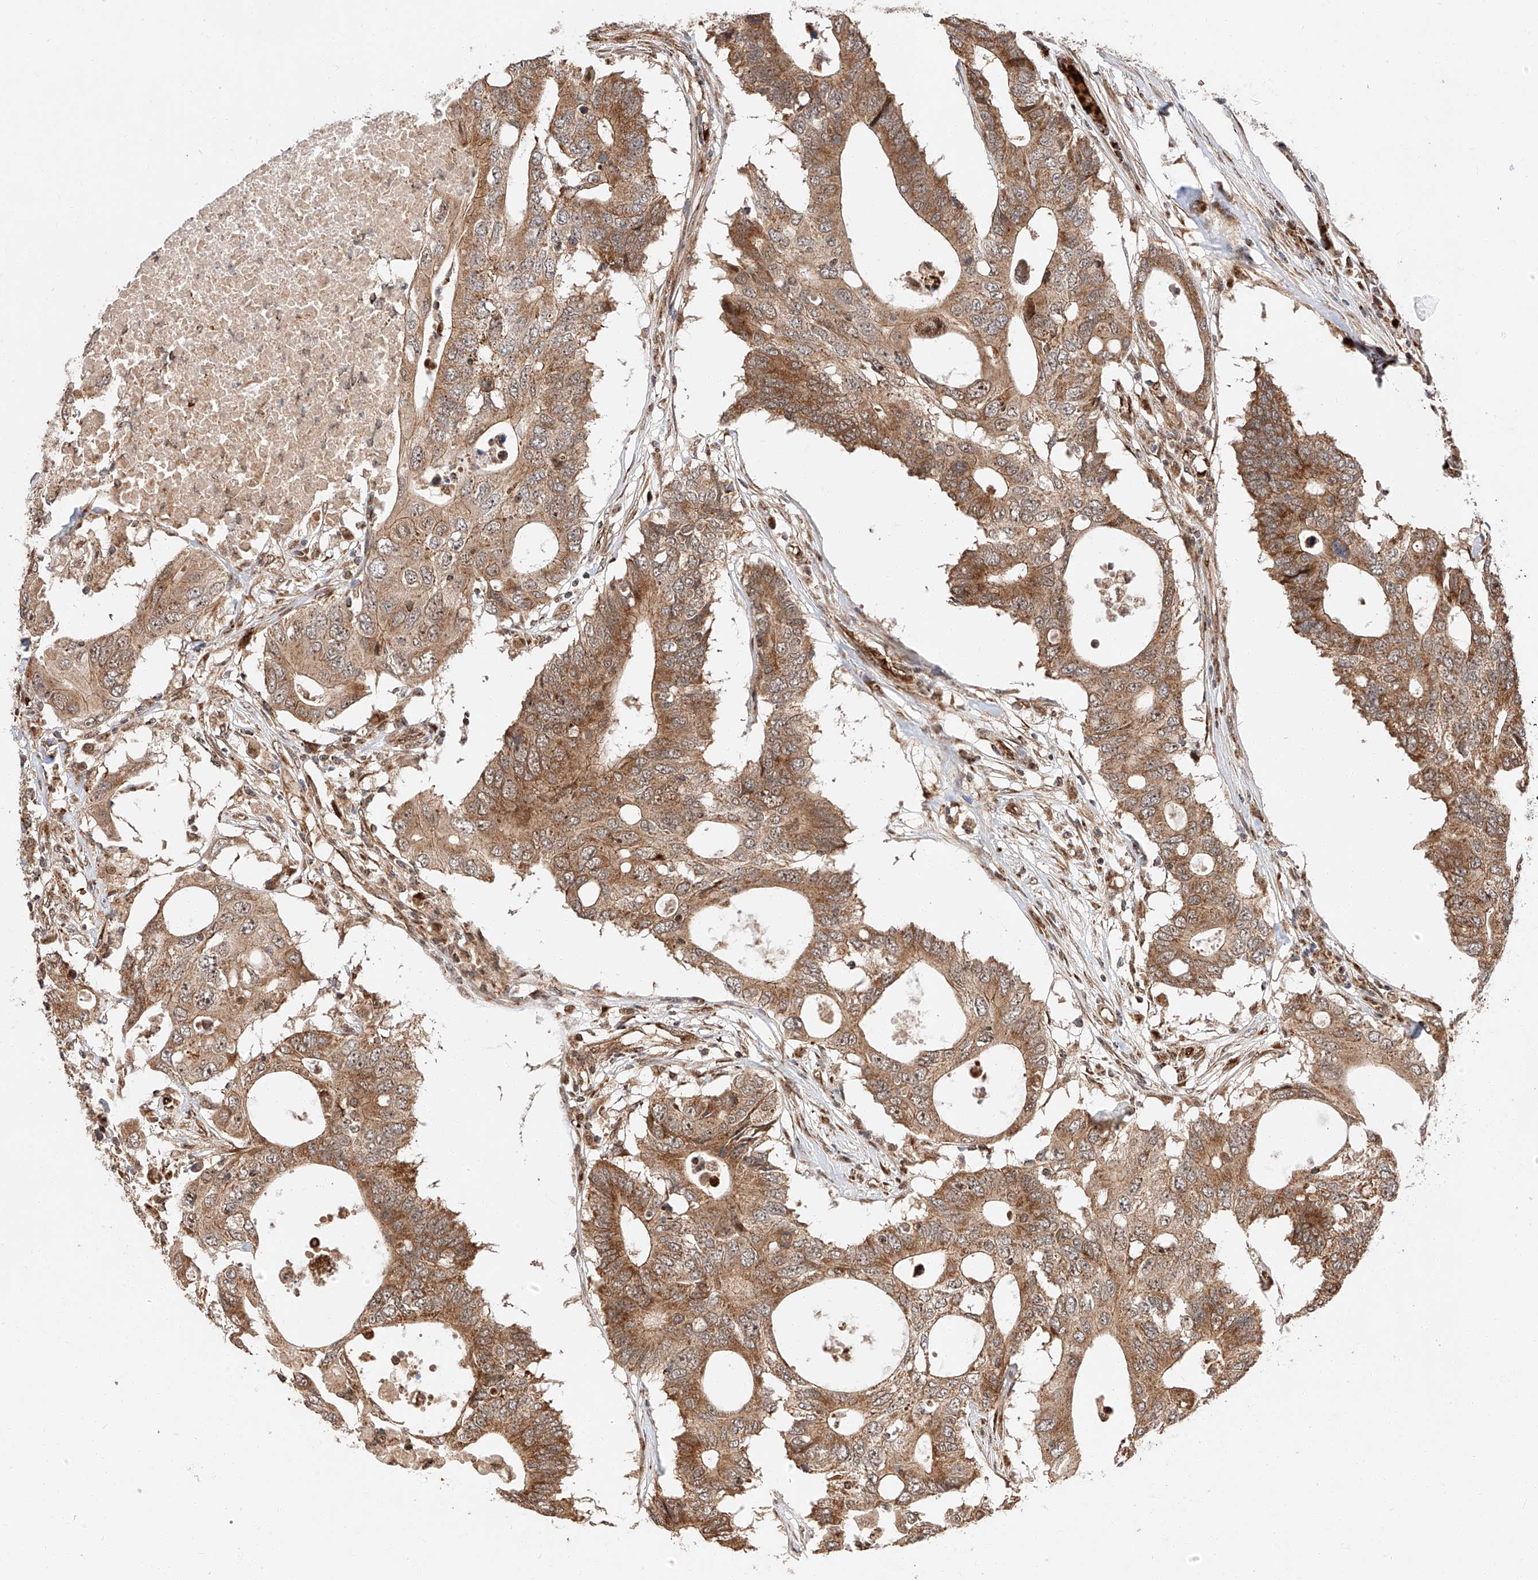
{"staining": {"intensity": "moderate", "quantity": ">75%", "location": "cytoplasmic/membranous"}, "tissue": "colorectal cancer", "cell_type": "Tumor cells", "image_type": "cancer", "snomed": [{"axis": "morphology", "description": "Adenocarcinoma, NOS"}, {"axis": "topography", "description": "Colon"}], "caption": "DAB immunohistochemical staining of adenocarcinoma (colorectal) exhibits moderate cytoplasmic/membranous protein positivity in approximately >75% of tumor cells.", "gene": "THTPA", "patient": {"sex": "male", "age": 71}}